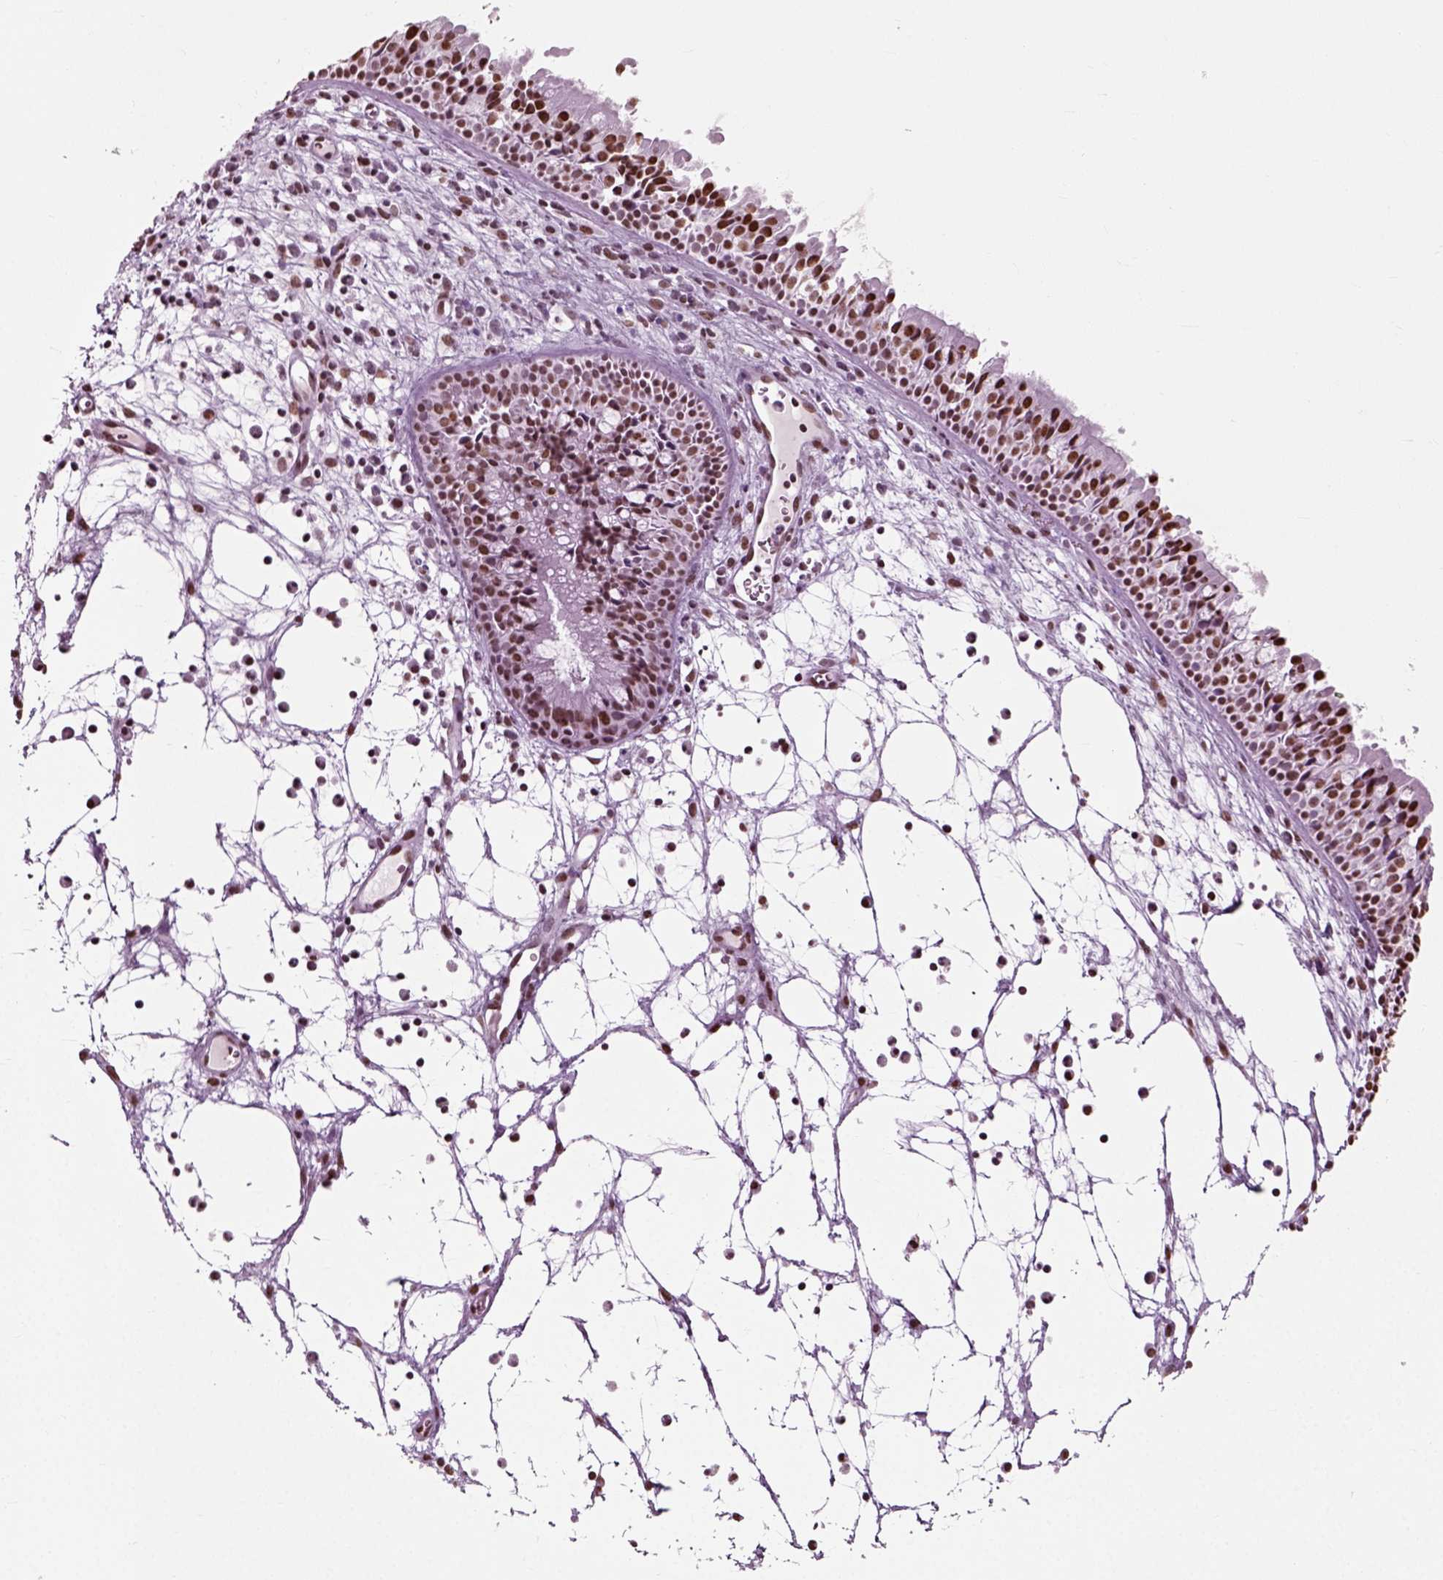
{"staining": {"intensity": "moderate", "quantity": "25%-75%", "location": "nuclear"}, "tissue": "nasopharynx", "cell_type": "Respiratory epithelial cells", "image_type": "normal", "snomed": [{"axis": "morphology", "description": "Normal tissue, NOS"}, {"axis": "topography", "description": "Nasopharynx"}], "caption": "Protein expression analysis of normal human nasopharynx reveals moderate nuclear expression in about 25%-75% of respiratory epithelial cells.", "gene": "POLR1H", "patient": {"sex": "male", "age": 83}}